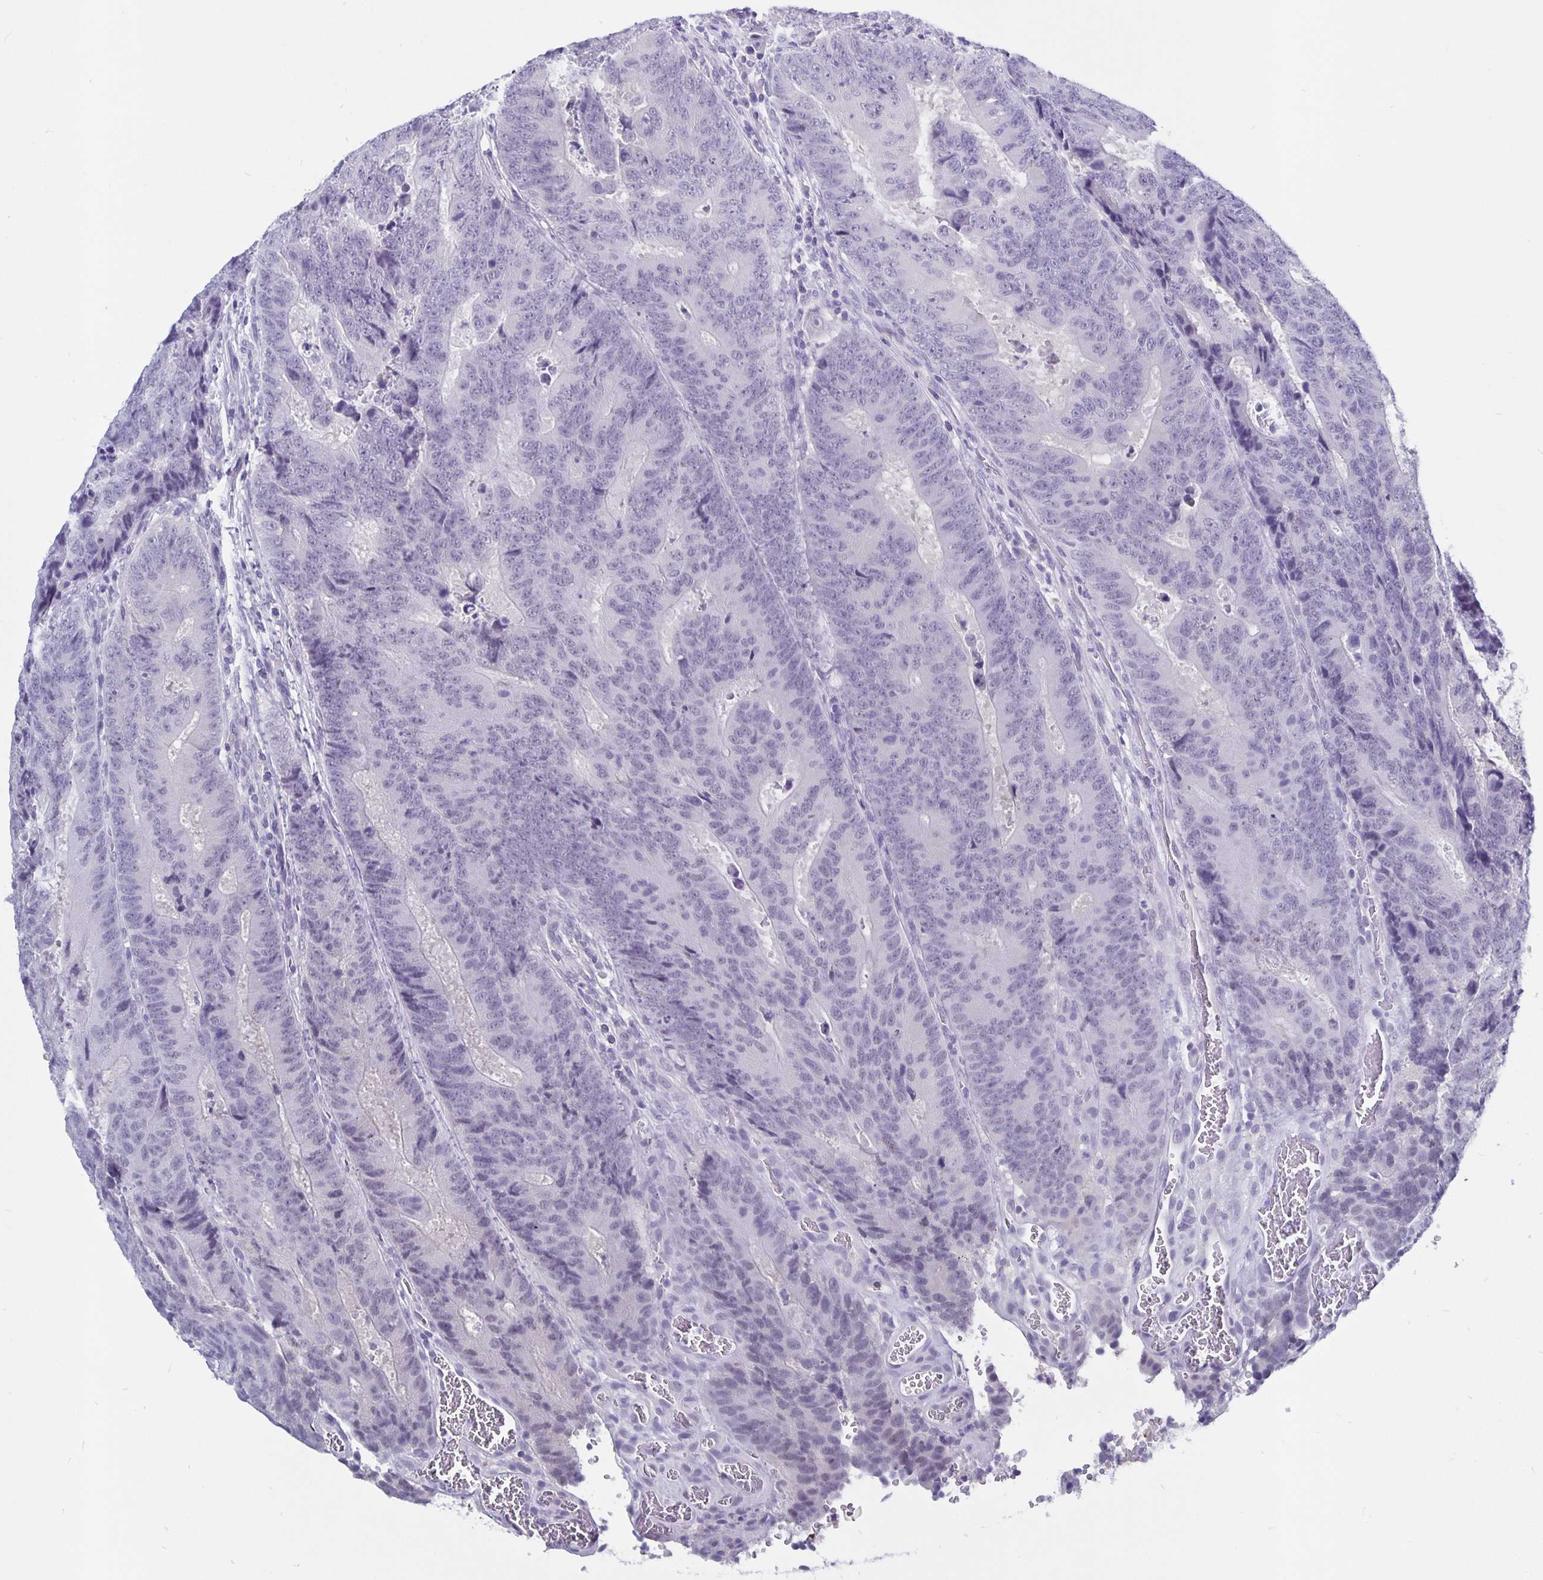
{"staining": {"intensity": "negative", "quantity": "none", "location": "none"}, "tissue": "colorectal cancer", "cell_type": "Tumor cells", "image_type": "cancer", "snomed": [{"axis": "morphology", "description": "Adenocarcinoma, NOS"}, {"axis": "topography", "description": "Colon"}], "caption": "DAB immunohistochemical staining of colorectal cancer reveals no significant staining in tumor cells.", "gene": "ODF3B", "patient": {"sex": "female", "age": 48}}